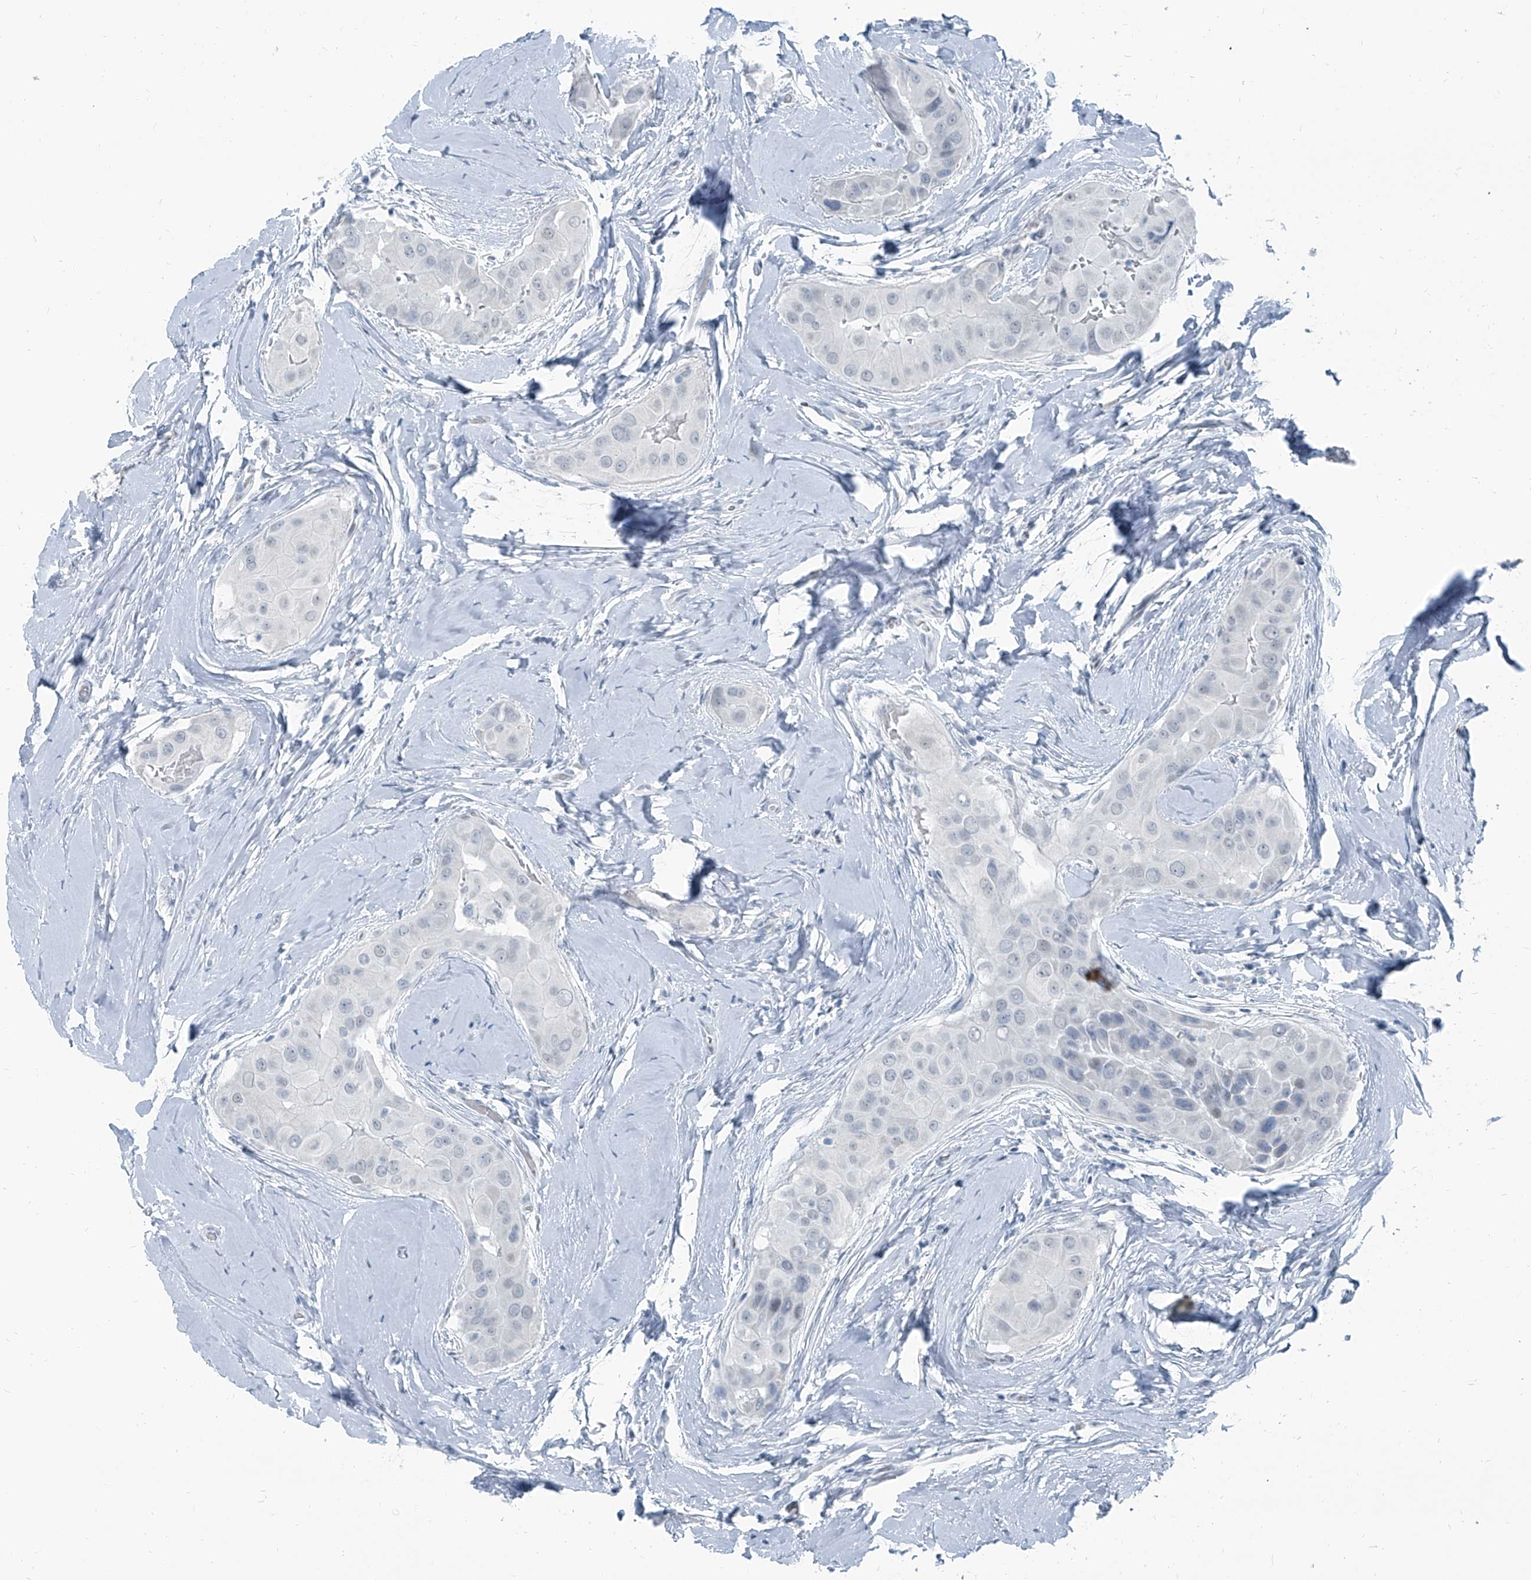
{"staining": {"intensity": "negative", "quantity": "none", "location": "none"}, "tissue": "thyroid cancer", "cell_type": "Tumor cells", "image_type": "cancer", "snomed": [{"axis": "morphology", "description": "Papillary adenocarcinoma, NOS"}, {"axis": "topography", "description": "Thyroid gland"}], "caption": "Human papillary adenocarcinoma (thyroid) stained for a protein using immunohistochemistry shows no positivity in tumor cells.", "gene": "RGN", "patient": {"sex": "male", "age": 33}}